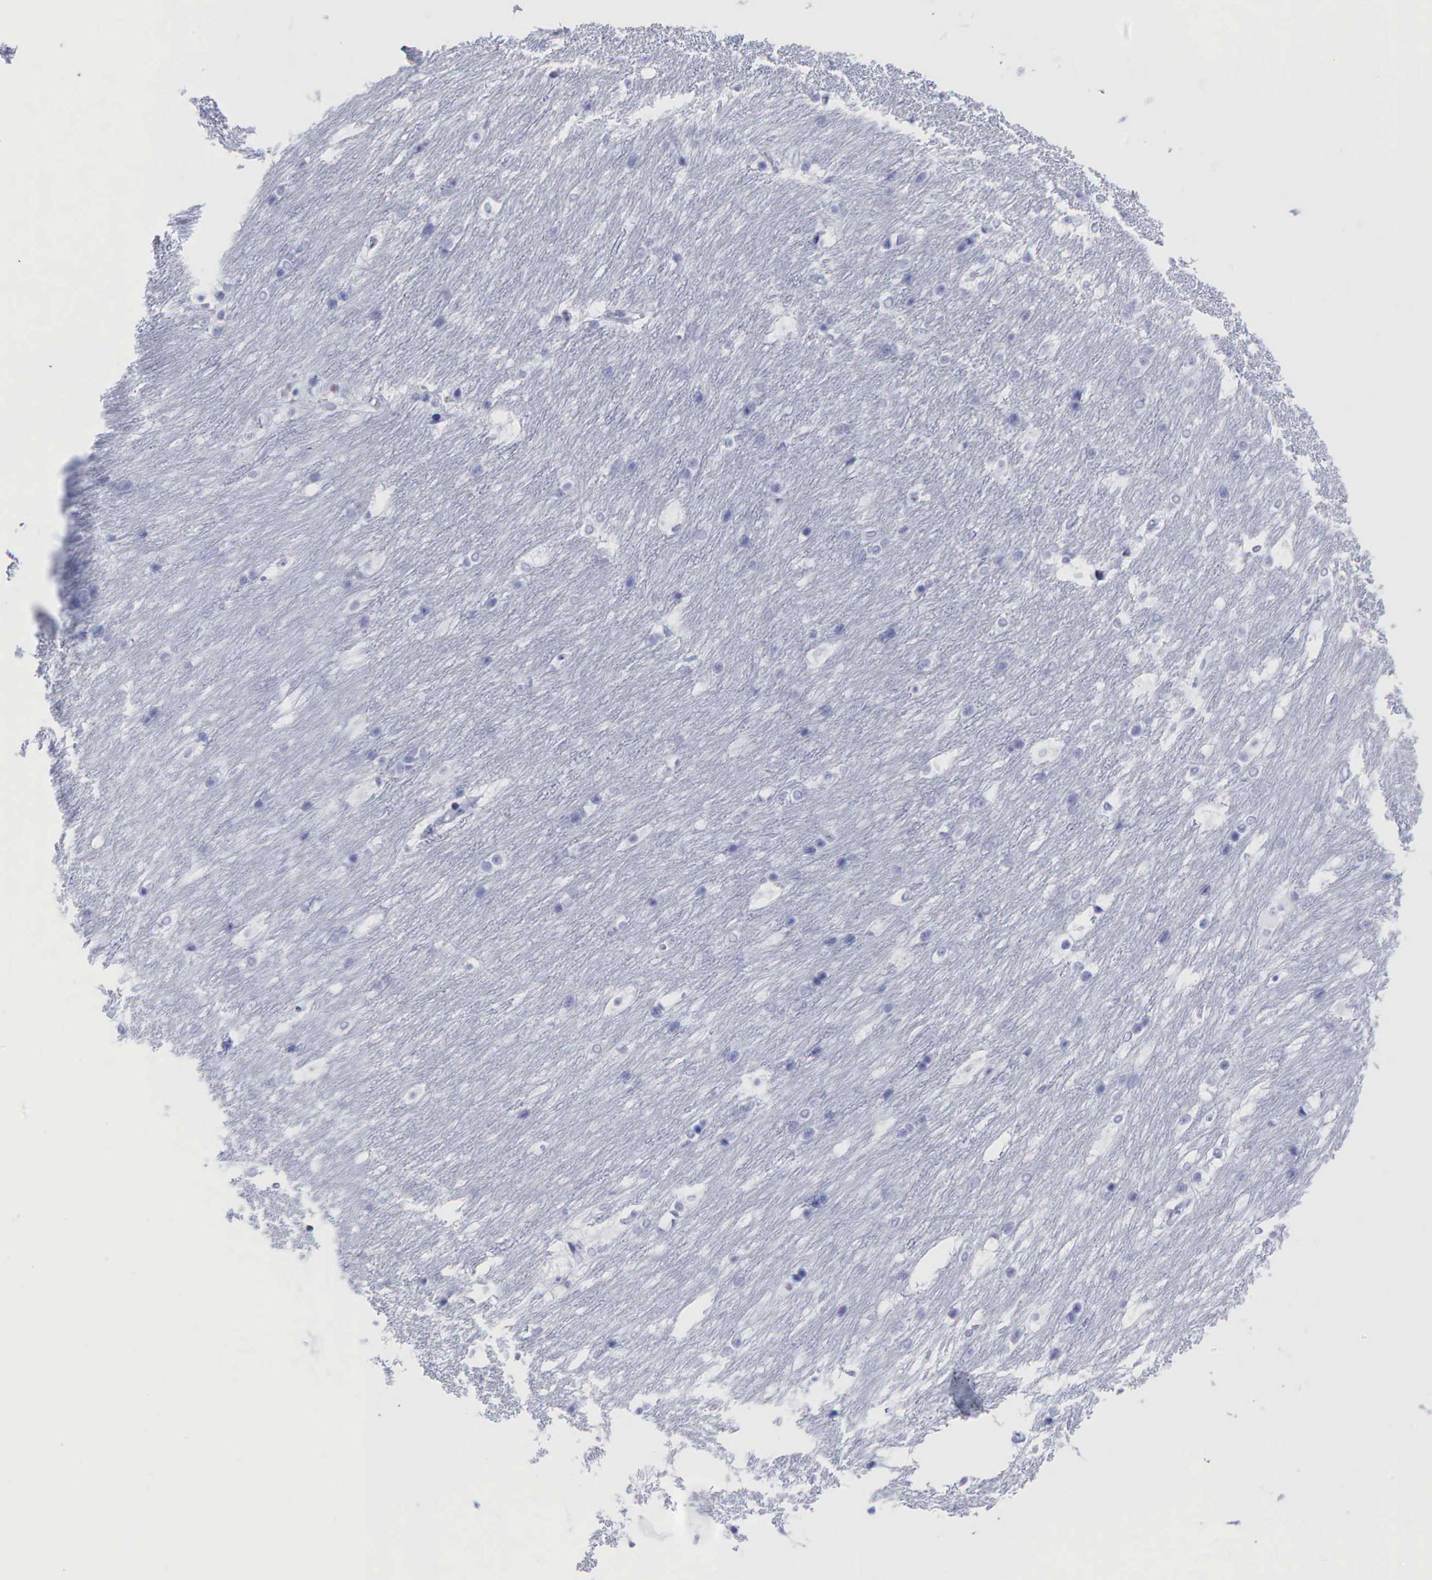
{"staining": {"intensity": "negative", "quantity": "none", "location": "none"}, "tissue": "caudate", "cell_type": "Glial cells", "image_type": "normal", "snomed": [{"axis": "morphology", "description": "Normal tissue, NOS"}, {"axis": "topography", "description": "Lateral ventricle wall"}], "caption": "Image shows no protein positivity in glial cells of normal caudate.", "gene": "TNFRSF8", "patient": {"sex": "female", "age": 19}}